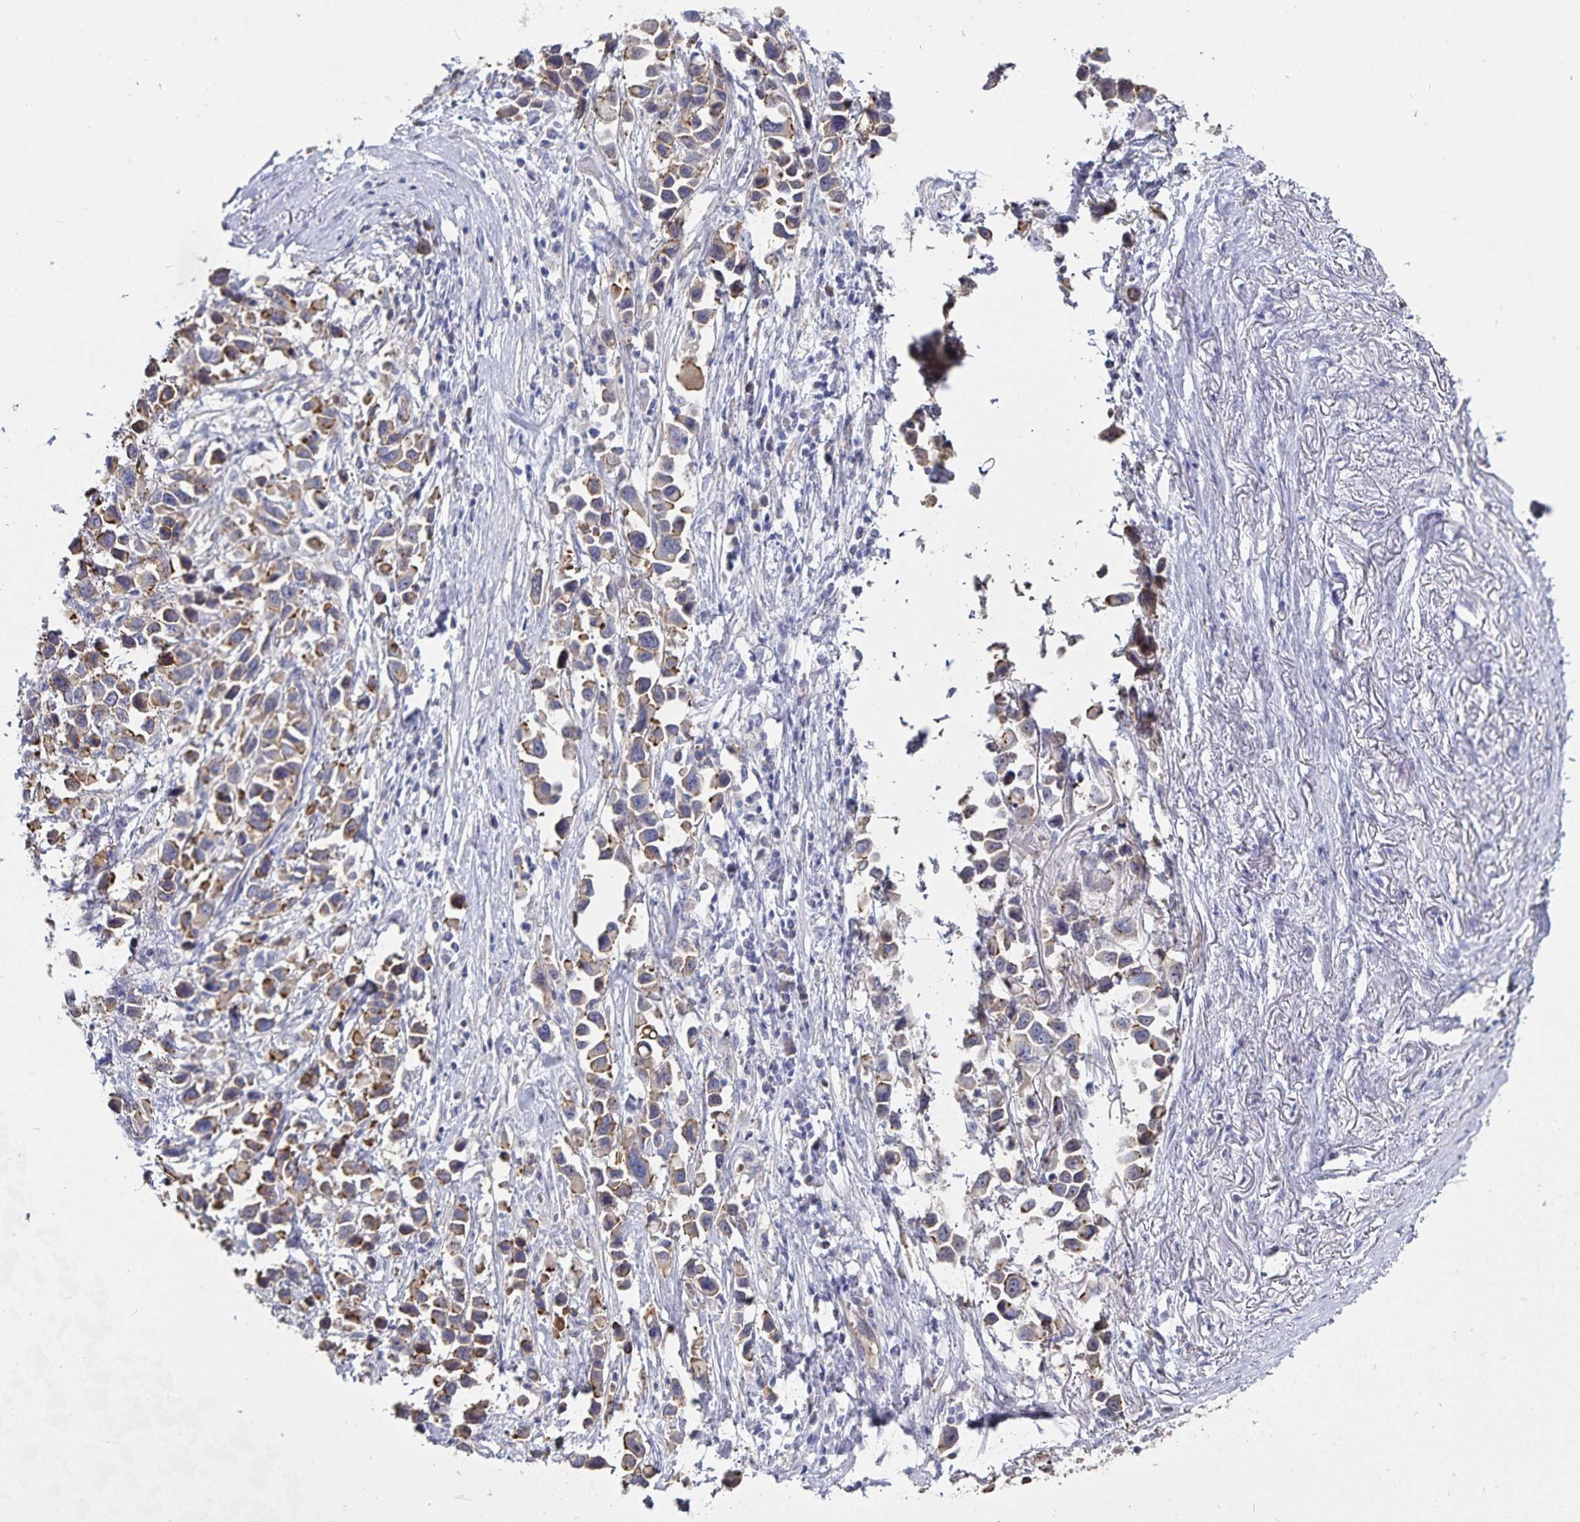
{"staining": {"intensity": "moderate", "quantity": "<25%", "location": "cytoplasmic/membranous"}, "tissue": "stomach cancer", "cell_type": "Tumor cells", "image_type": "cancer", "snomed": [{"axis": "morphology", "description": "Adenocarcinoma, NOS"}, {"axis": "topography", "description": "Stomach"}], "caption": "Immunohistochemical staining of human adenocarcinoma (stomach) shows low levels of moderate cytoplasmic/membranous protein positivity in approximately <25% of tumor cells.", "gene": "SSTR1", "patient": {"sex": "female", "age": 81}}